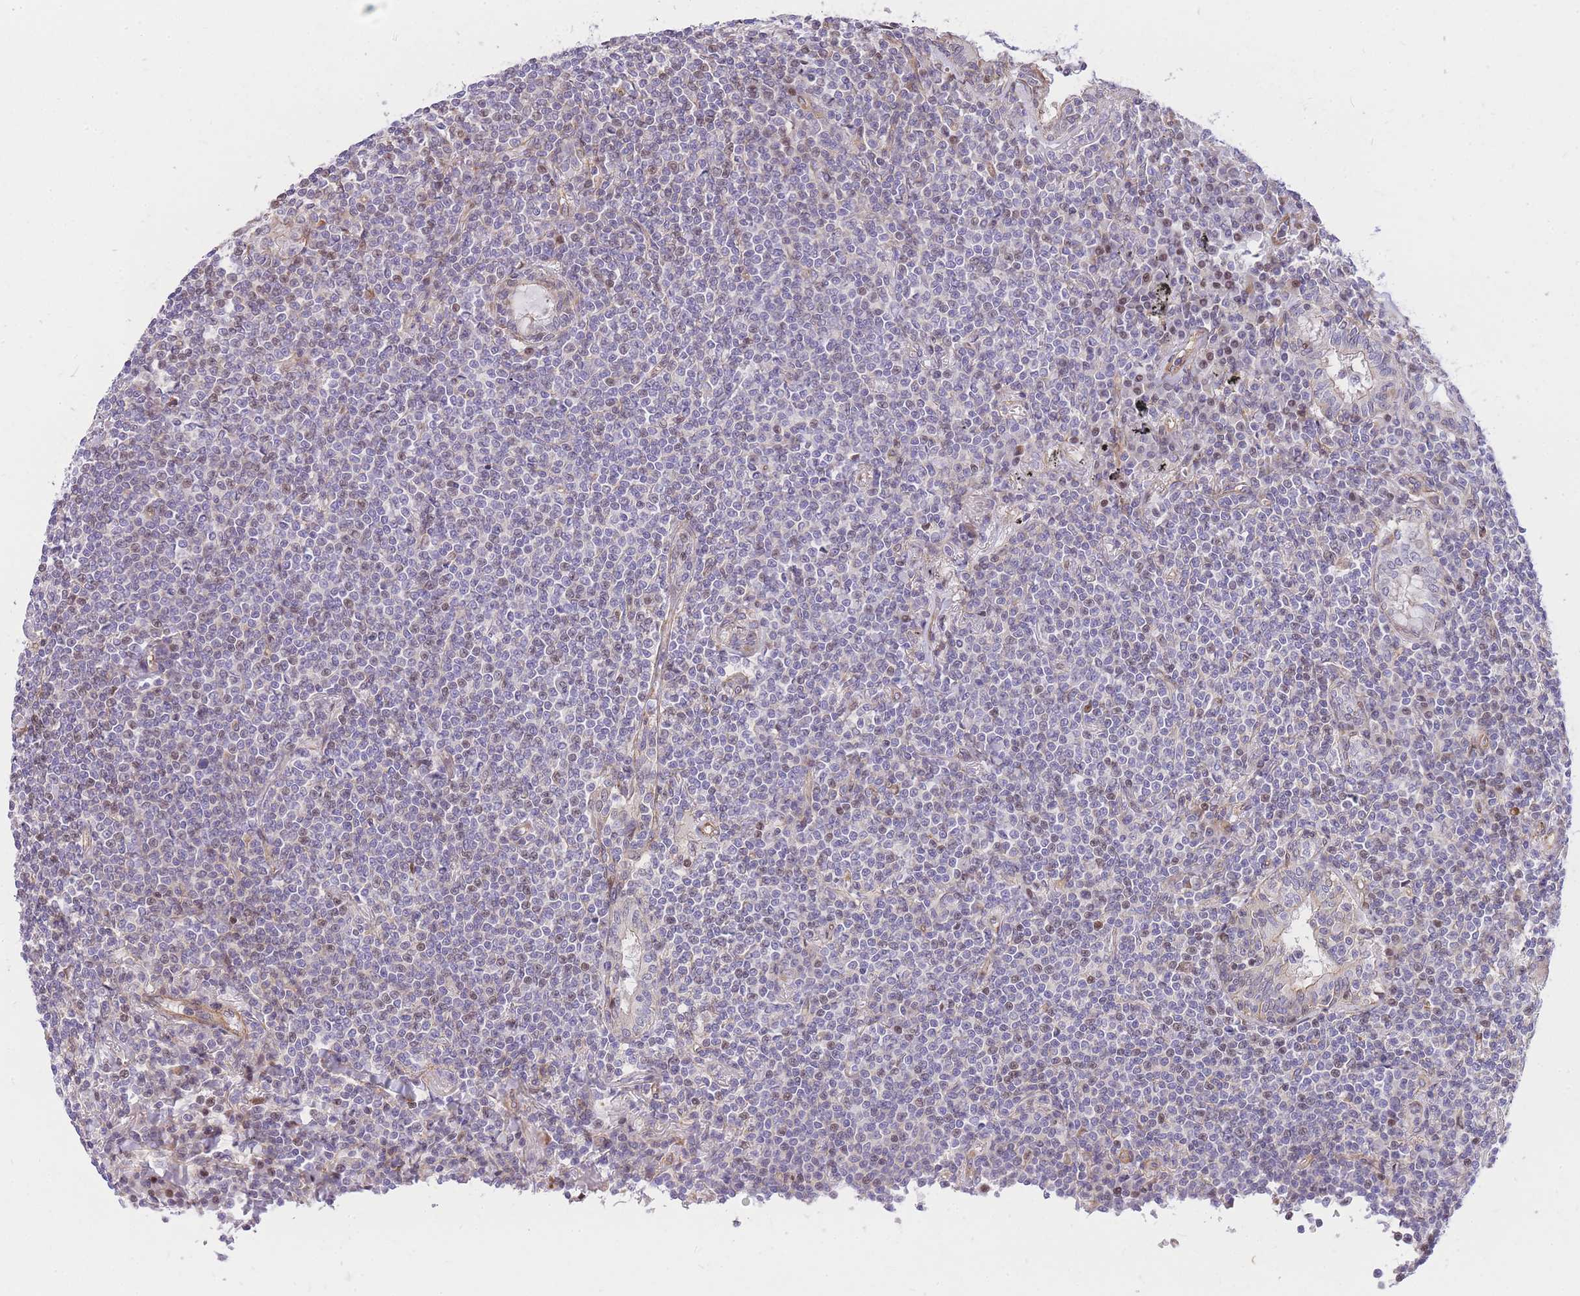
{"staining": {"intensity": "weak", "quantity": "<25%", "location": "nuclear"}, "tissue": "lymphoma", "cell_type": "Tumor cells", "image_type": "cancer", "snomed": [{"axis": "morphology", "description": "Malignant lymphoma, non-Hodgkin's type, Low grade"}, {"axis": "topography", "description": "Lung"}], "caption": "Protein analysis of lymphoma demonstrates no significant positivity in tumor cells. (DAB (3,3'-diaminobenzidine) immunohistochemistry, high magnification).", "gene": "S100PBP", "patient": {"sex": "female", "age": 71}}